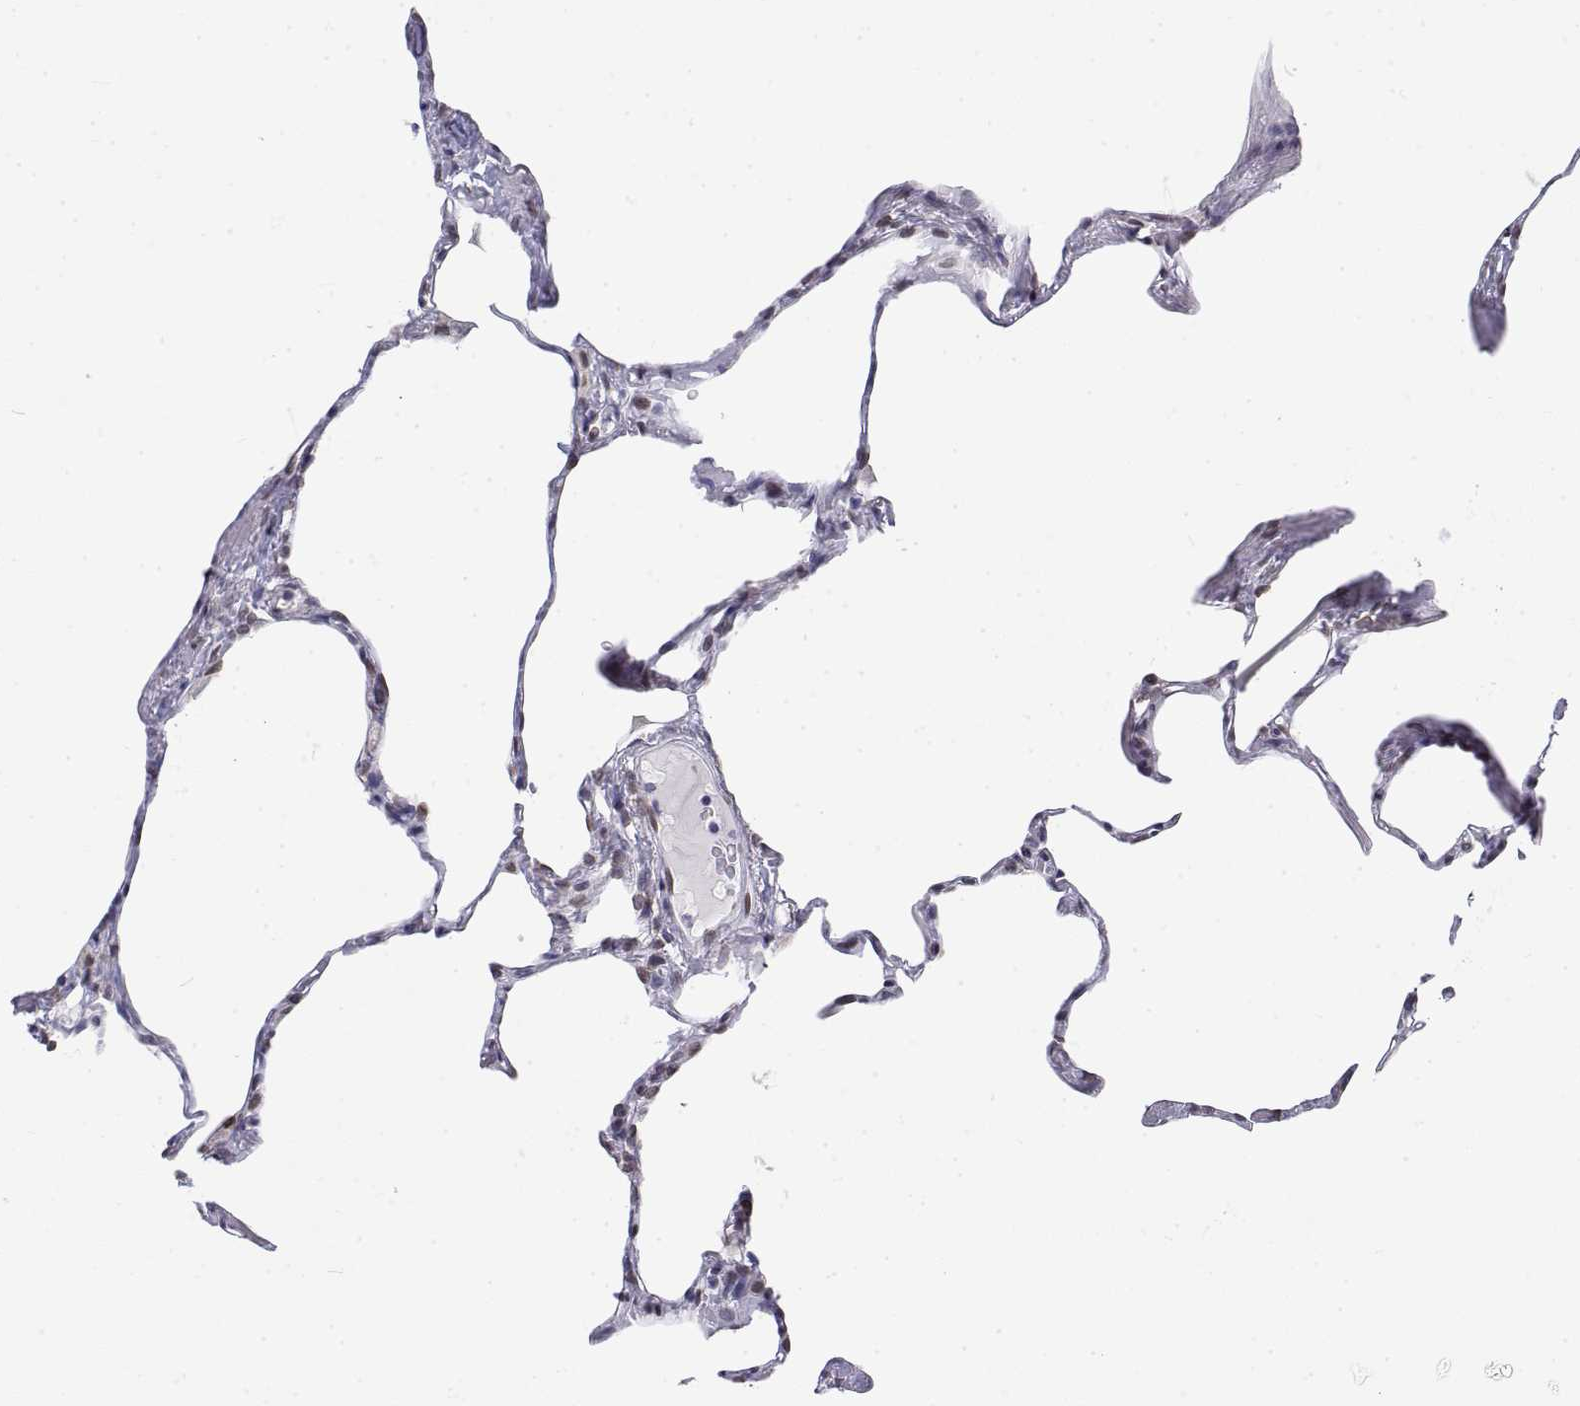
{"staining": {"intensity": "weak", "quantity": "25%-75%", "location": "nuclear"}, "tissue": "lung", "cell_type": "Alveolar cells", "image_type": "normal", "snomed": [{"axis": "morphology", "description": "Normal tissue, NOS"}, {"axis": "topography", "description": "Lung"}], "caption": "This image demonstrates immunohistochemistry staining of unremarkable lung, with low weak nuclear positivity in about 25%-75% of alveolar cells.", "gene": "ZNF532", "patient": {"sex": "male", "age": 65}}